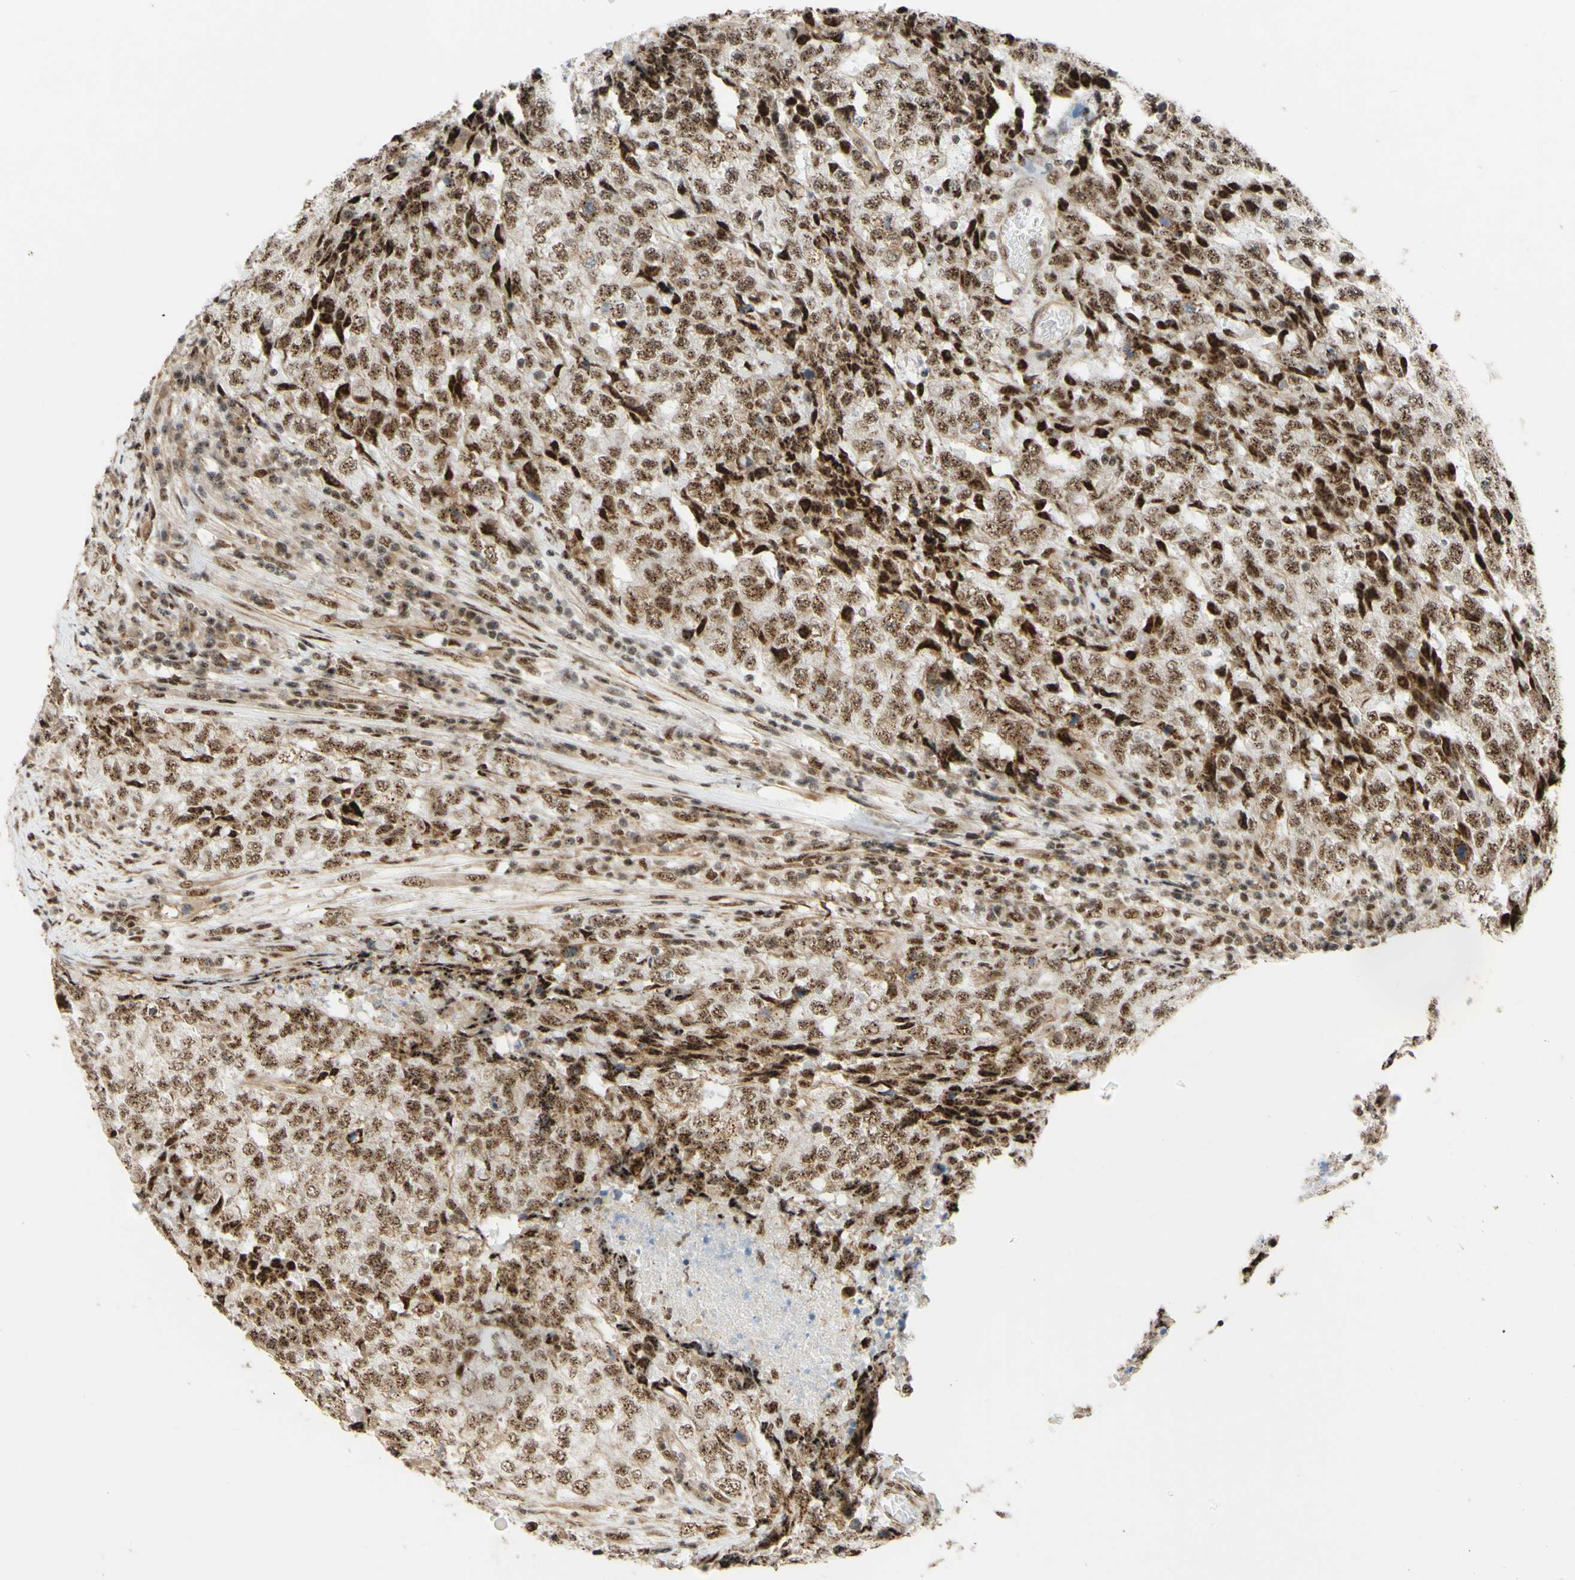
{"staining": {"intensity": "strong", "quantity": ">75%", "location": "nuclear"}, "tissue": "testis cancer", "cell_type": "Tumor cells", "image_type": "cancer", "snomed": [{"axis": "morphology", "description": "Necrosis, NOS"}, {"axis": "morphology", "description": "Carcinoma, Embryonal, NOS"}, {"axis": "topography", "description": "Testis"}], "caption": "There is high levels of strong nuclear expression in tumor cells of testis embryonal carcinoma, as demonstrated by immunohistochemical staining (brown color).", "gene": "SAP18", "patient": {"sex": "male", "age": 19}}